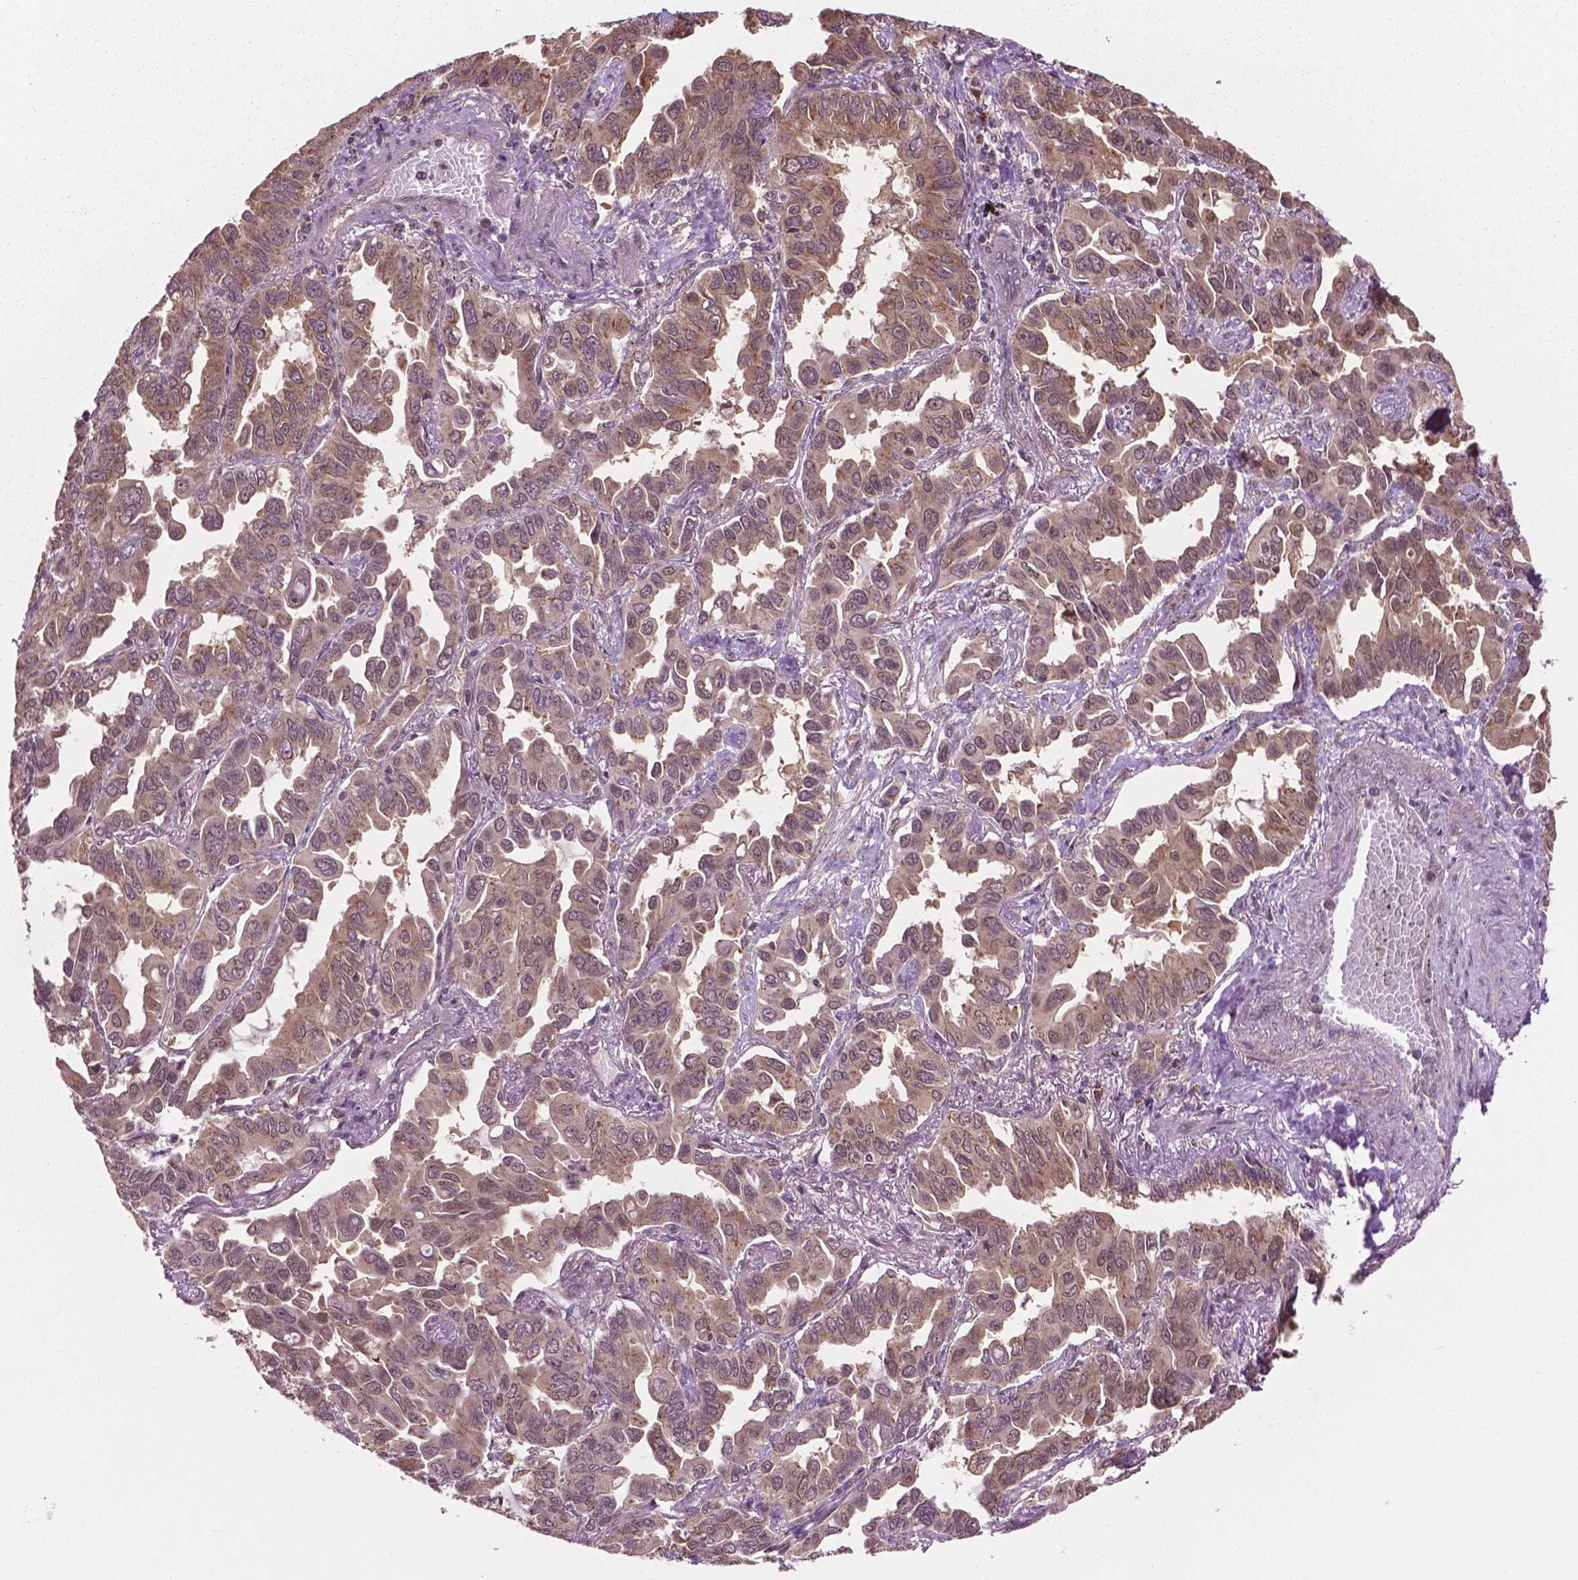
{"staining": {"intensity": "moderate", "quantity": ">75%", "location": "cytoplasmic/membranous"}, "tissue": "lung cancer", "cell_type": "Tumor cells", "image_type": "cancer", "snomed": [{"axis": "morphology", "description": "Adenocarcinoma, NOS"}, {"axis": "topography", "description": "Lung"}], "caption": "The immunohistochemical stain labels moderate cytoplasmic/membranous staining in tumor cells of lung adenocarcinoma tissue.", "gene": "PPP1CB", "patient": {"sex": "male", "age": 64}}